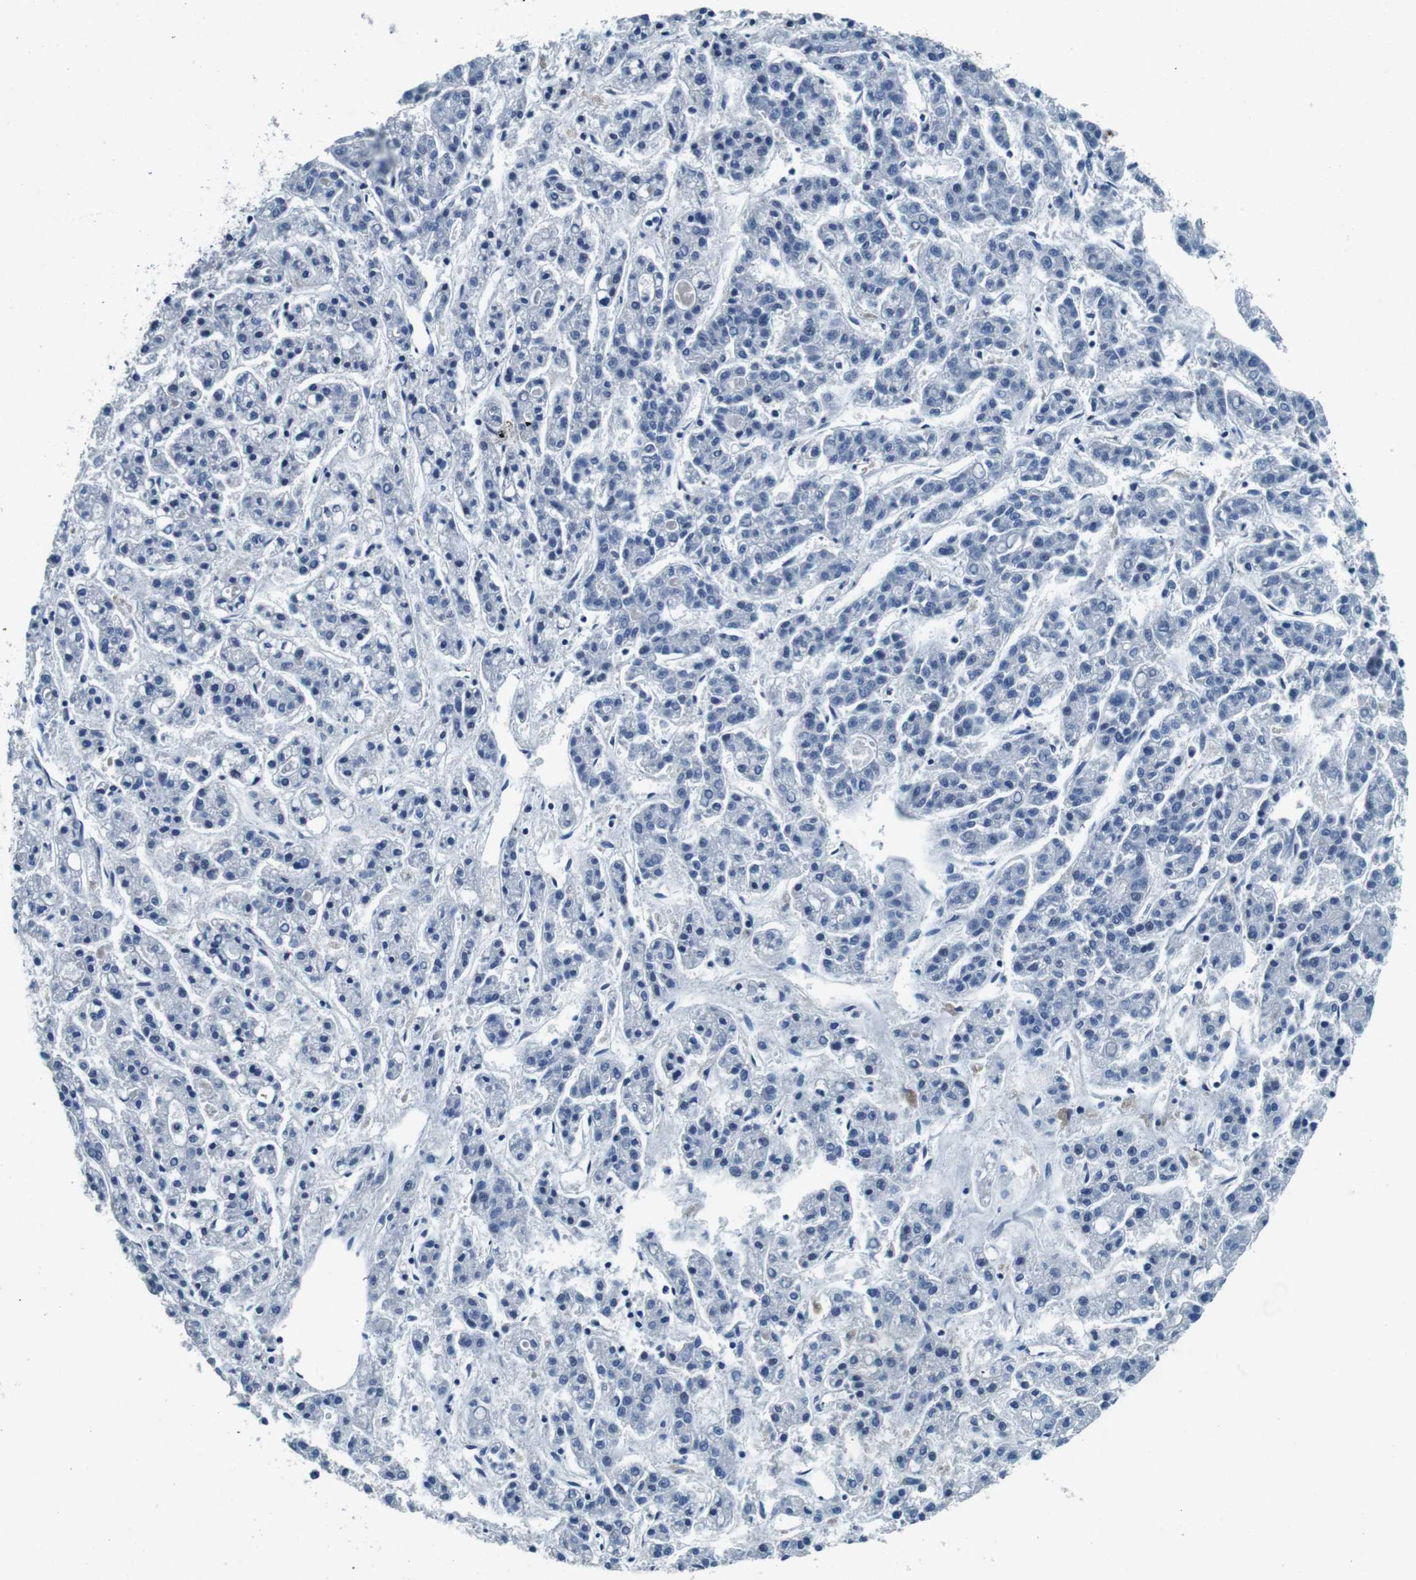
{"staining": {"intensity": "negative", "quantity": "none", "location": "none"}, "tissue": "liver cancer", "cell_type": "Tumor cells", "image_type": "cancer", "snomed": [{"axis": "morphology", "description": "Carcinoma, Hepatocellular, NOS"}, {"axis": "topography", "description": "Liver"}], "caption": "High magnification brightfield microscopy of liver cancer stained with DAB (brown) and counterstained with hematoxylin (blue): tumor cells show no significant positivity. The staining was performed using DAB to visualize the protein expression in brown, while the nuclei were stained in blue with hematoxylin (Magnification: 20x).", "gene": "GJE1", "patient": {"sex": "male", "age": 70}}